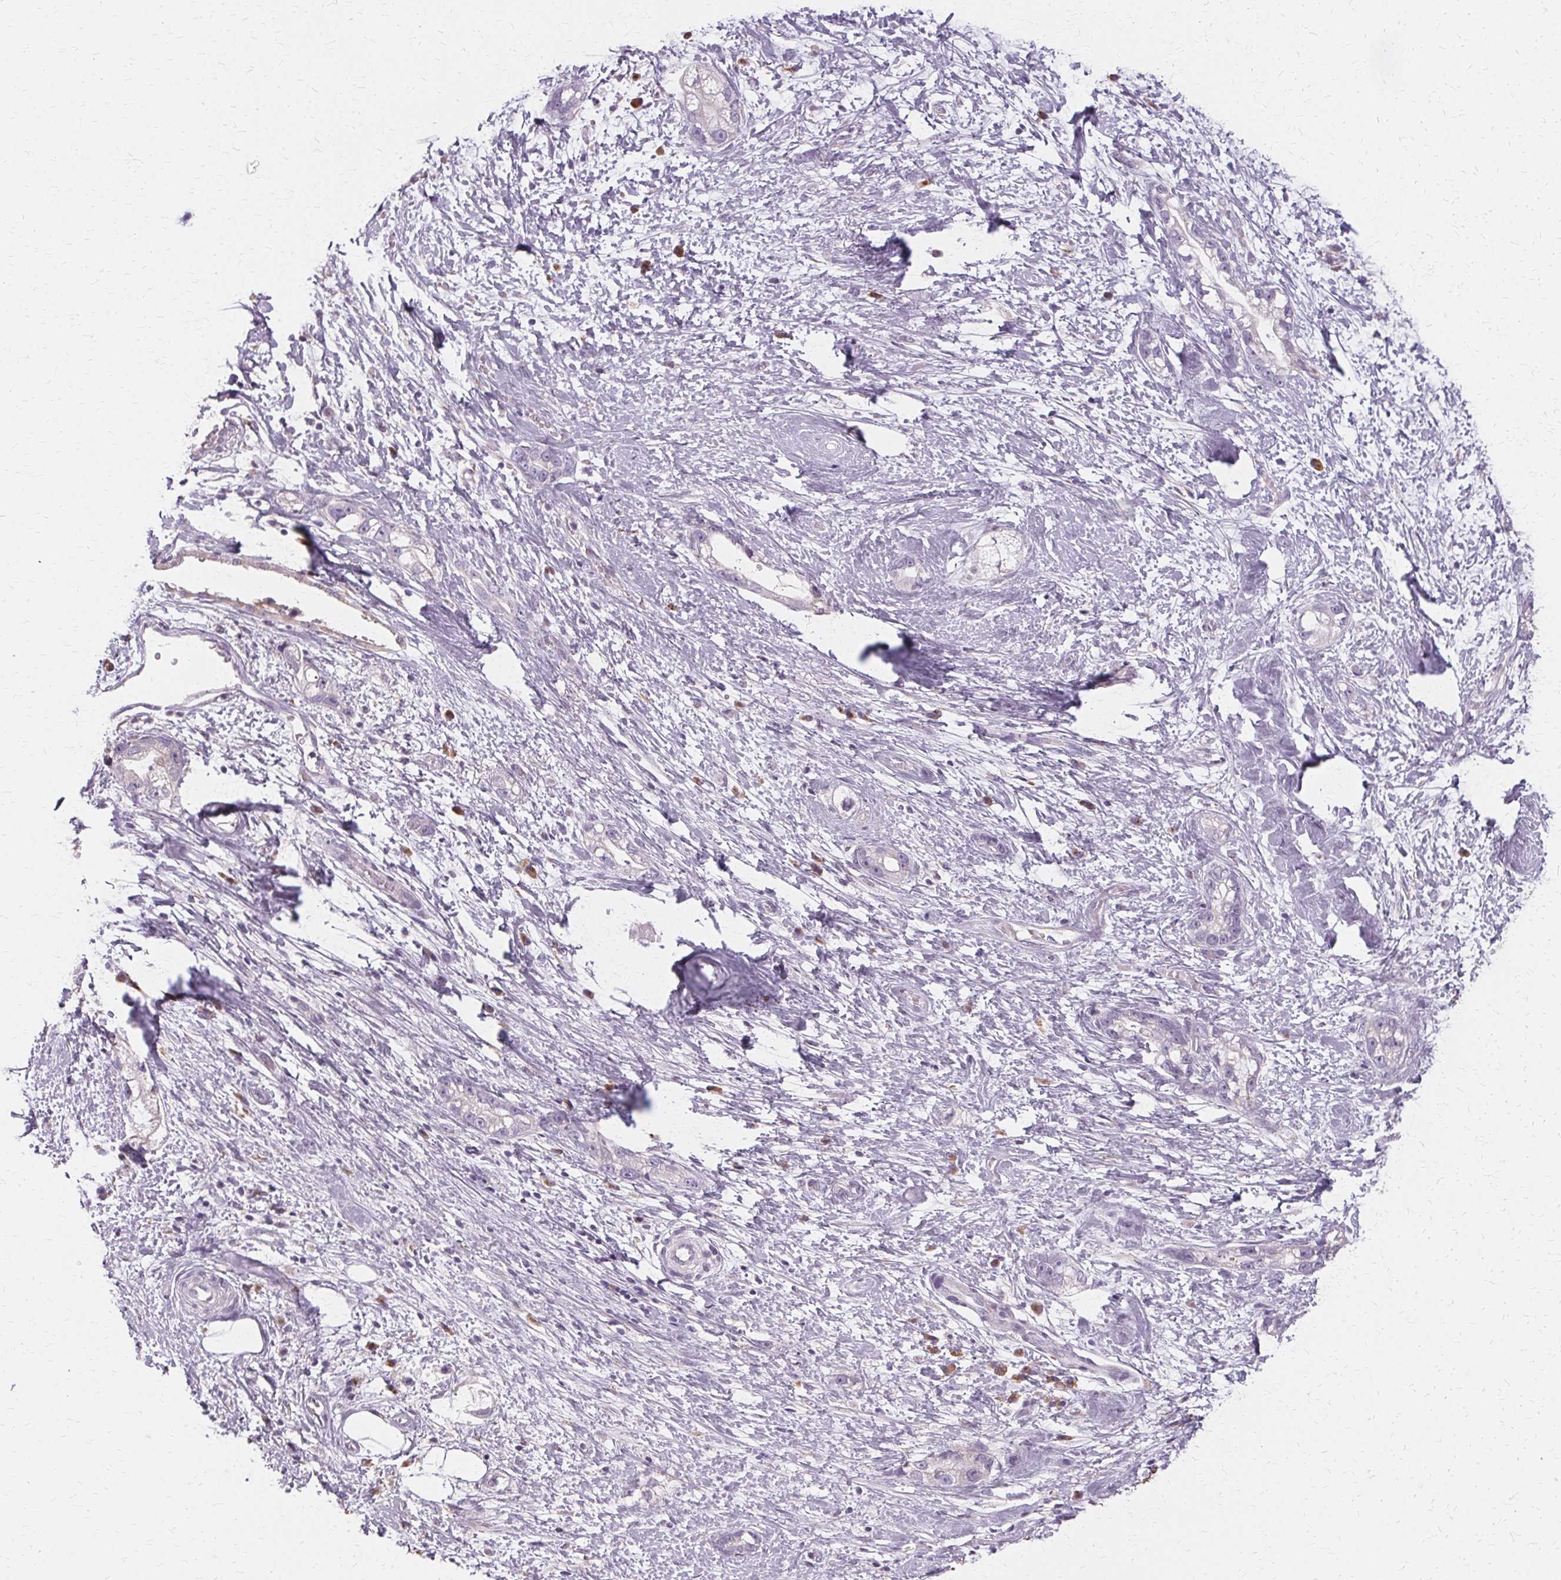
{"staining": {"intensity": "negative", "quantity": "none", "location": "none"}, "tissue": "stomach cancer", "cell_type": "Tumor cells", "image_type": "cancer", "snomed": [{"axis": "morphology", "description": "Adenocarcinoma, NOS"}, {"axis": "topography", "description": "Stomach"}], "caption": "Immunohistochemical staining of stomach cancer (adenocarcinoma) shows no significant expression in tumor cells.", "gene": "FCRL3", "patient": {"sex": "male", "age": 55}}